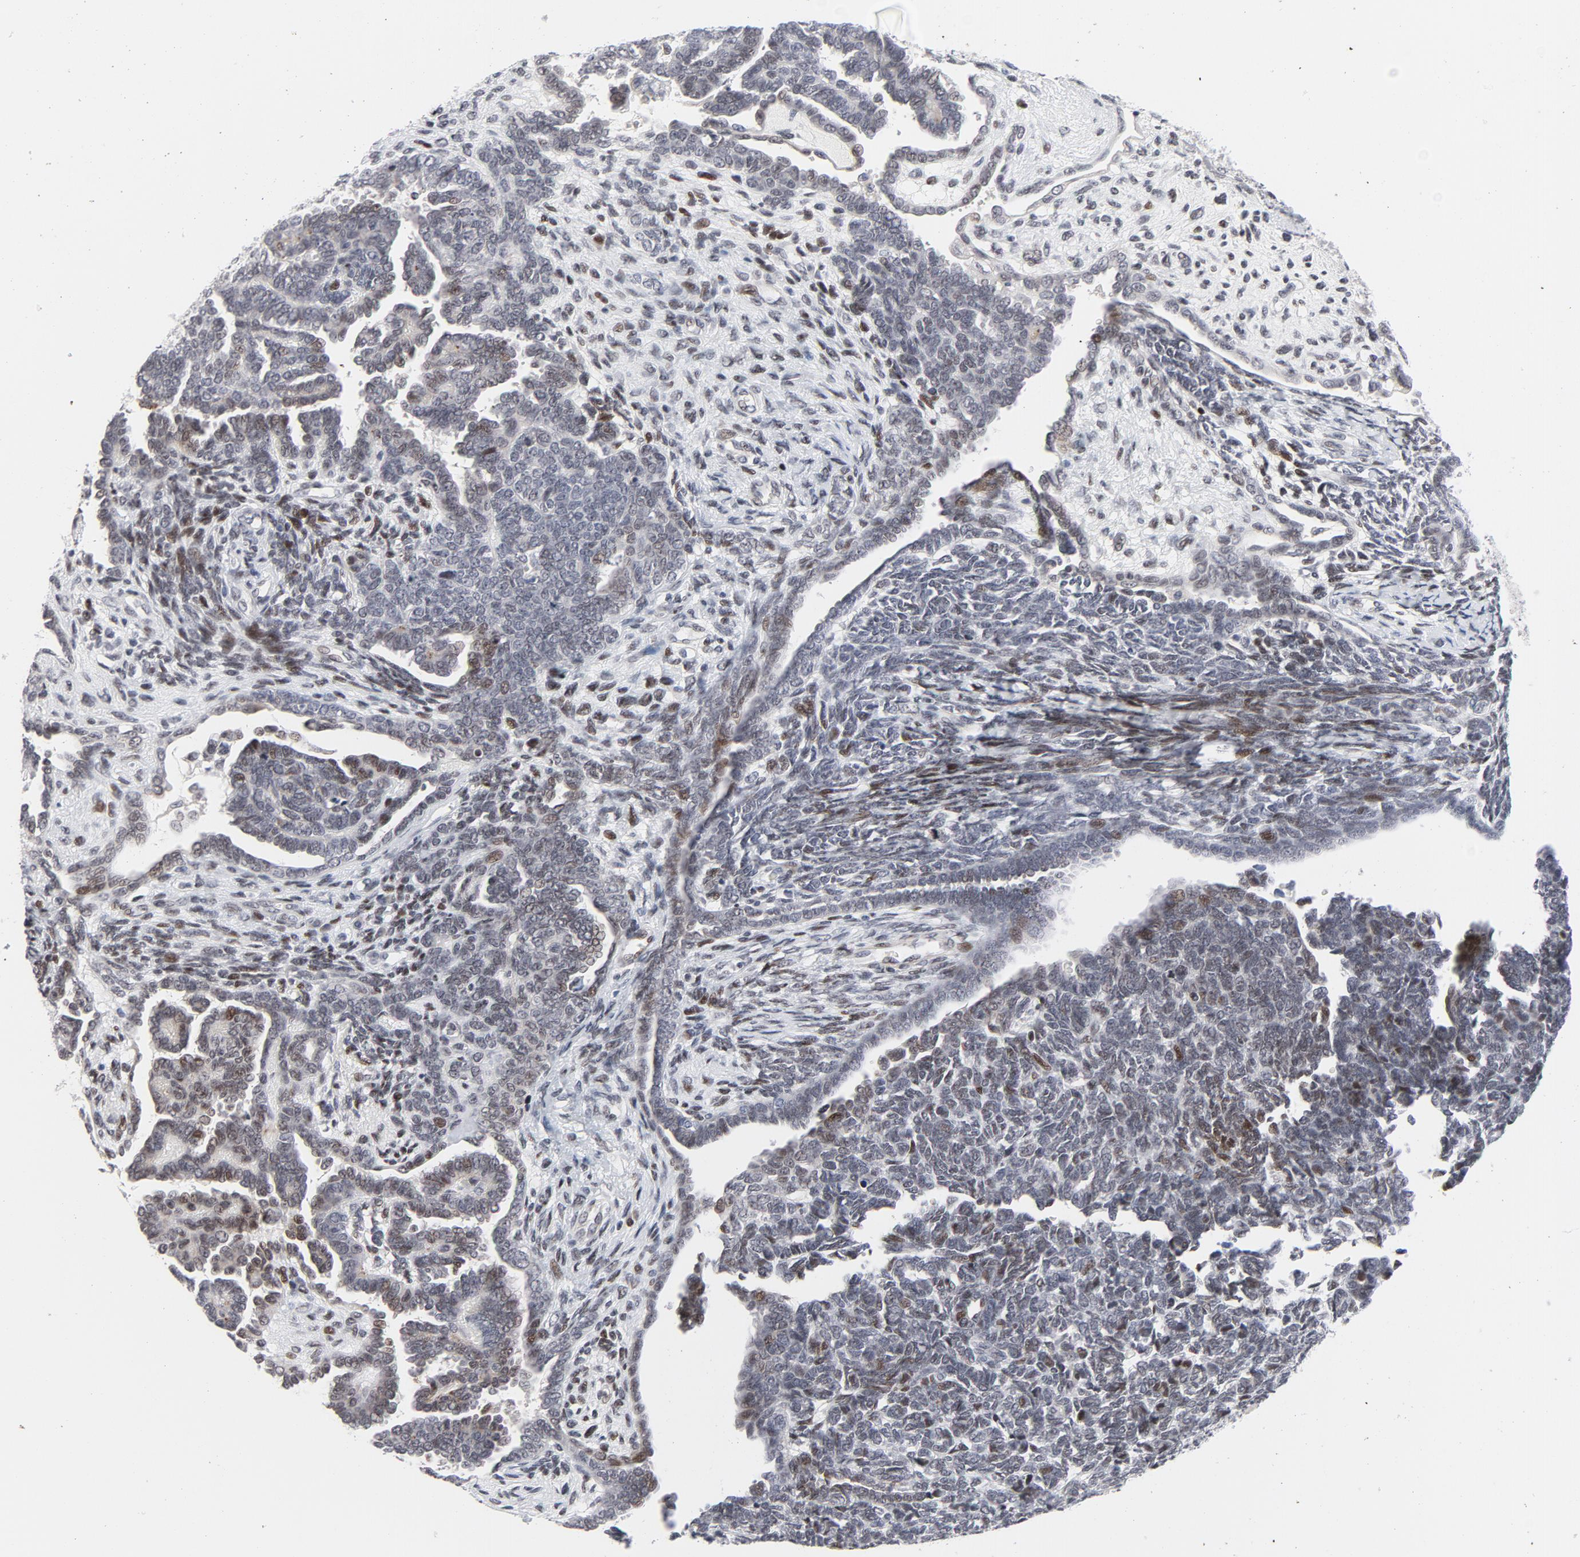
{"staining": {"intensity": "weak", "quantity": "<25%", "location": "nuclear"}, "tissue": "endometrial cancer", "cell_type": "Tumor cells", "image_type": "cancer", "snomed": [{"axis": "morphology", "description": "Neoplasm, malignant, NOS"}, {"axis": "topography", "description": "Endometrium"}], "caption": "This is an IHC image of endometrial cancer. There is no positivity in tumor cells.", "gene": "NFIC", "patient": {"sex": "female", "age": 74}}